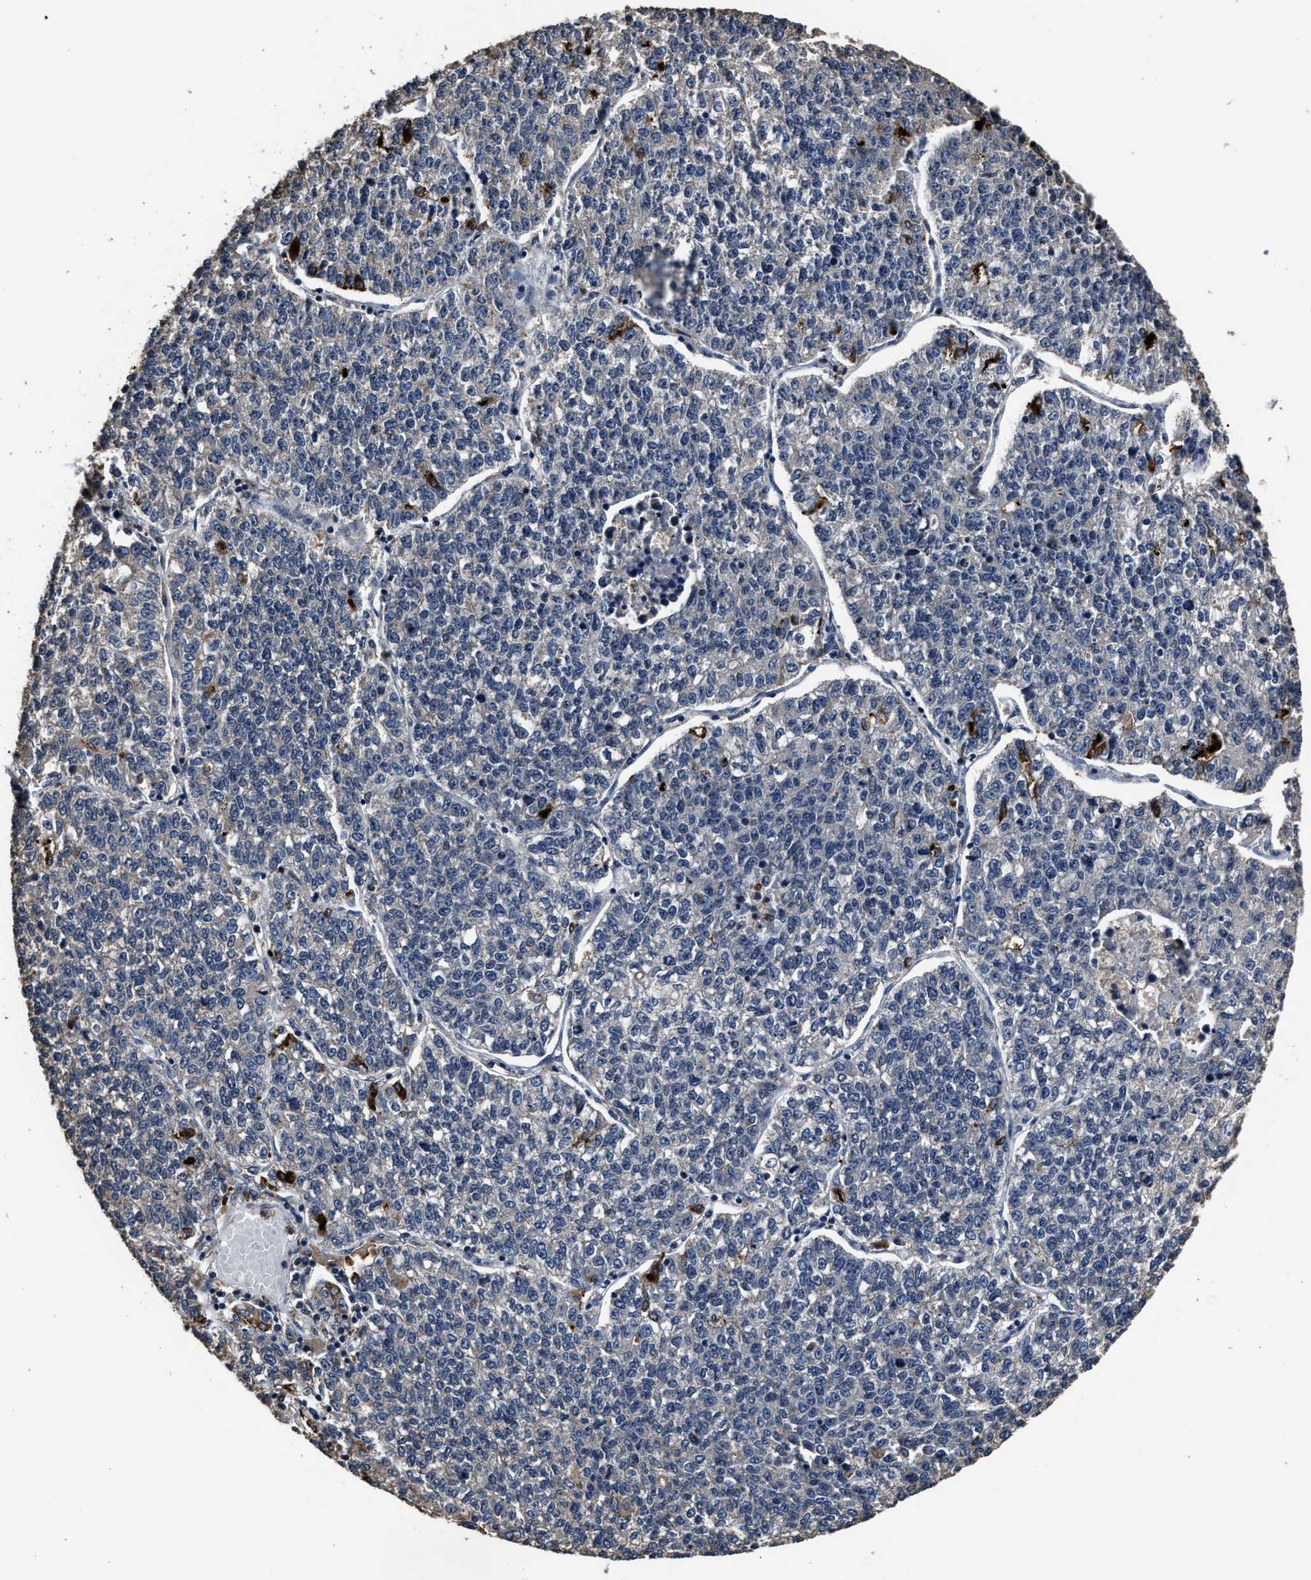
{"staining": {"intensity": "negative", "quantity": "none", "location": "none"}, "tissue": "lung cancer", "cell_type": "Tumor cells", "image_type": "cancer", "snomed": [{"axis": "morphology", "description": "Adenocarcinoma, NOS"}, {"axis": "topography", "description": "Lung"}], "caption": "Micrograph shows no significant protein positivity in tumor cells of lung cancer (adenocarcinoma).", "gene": "RSBN1L", "patient": {"sex": "male", "age": 49}}